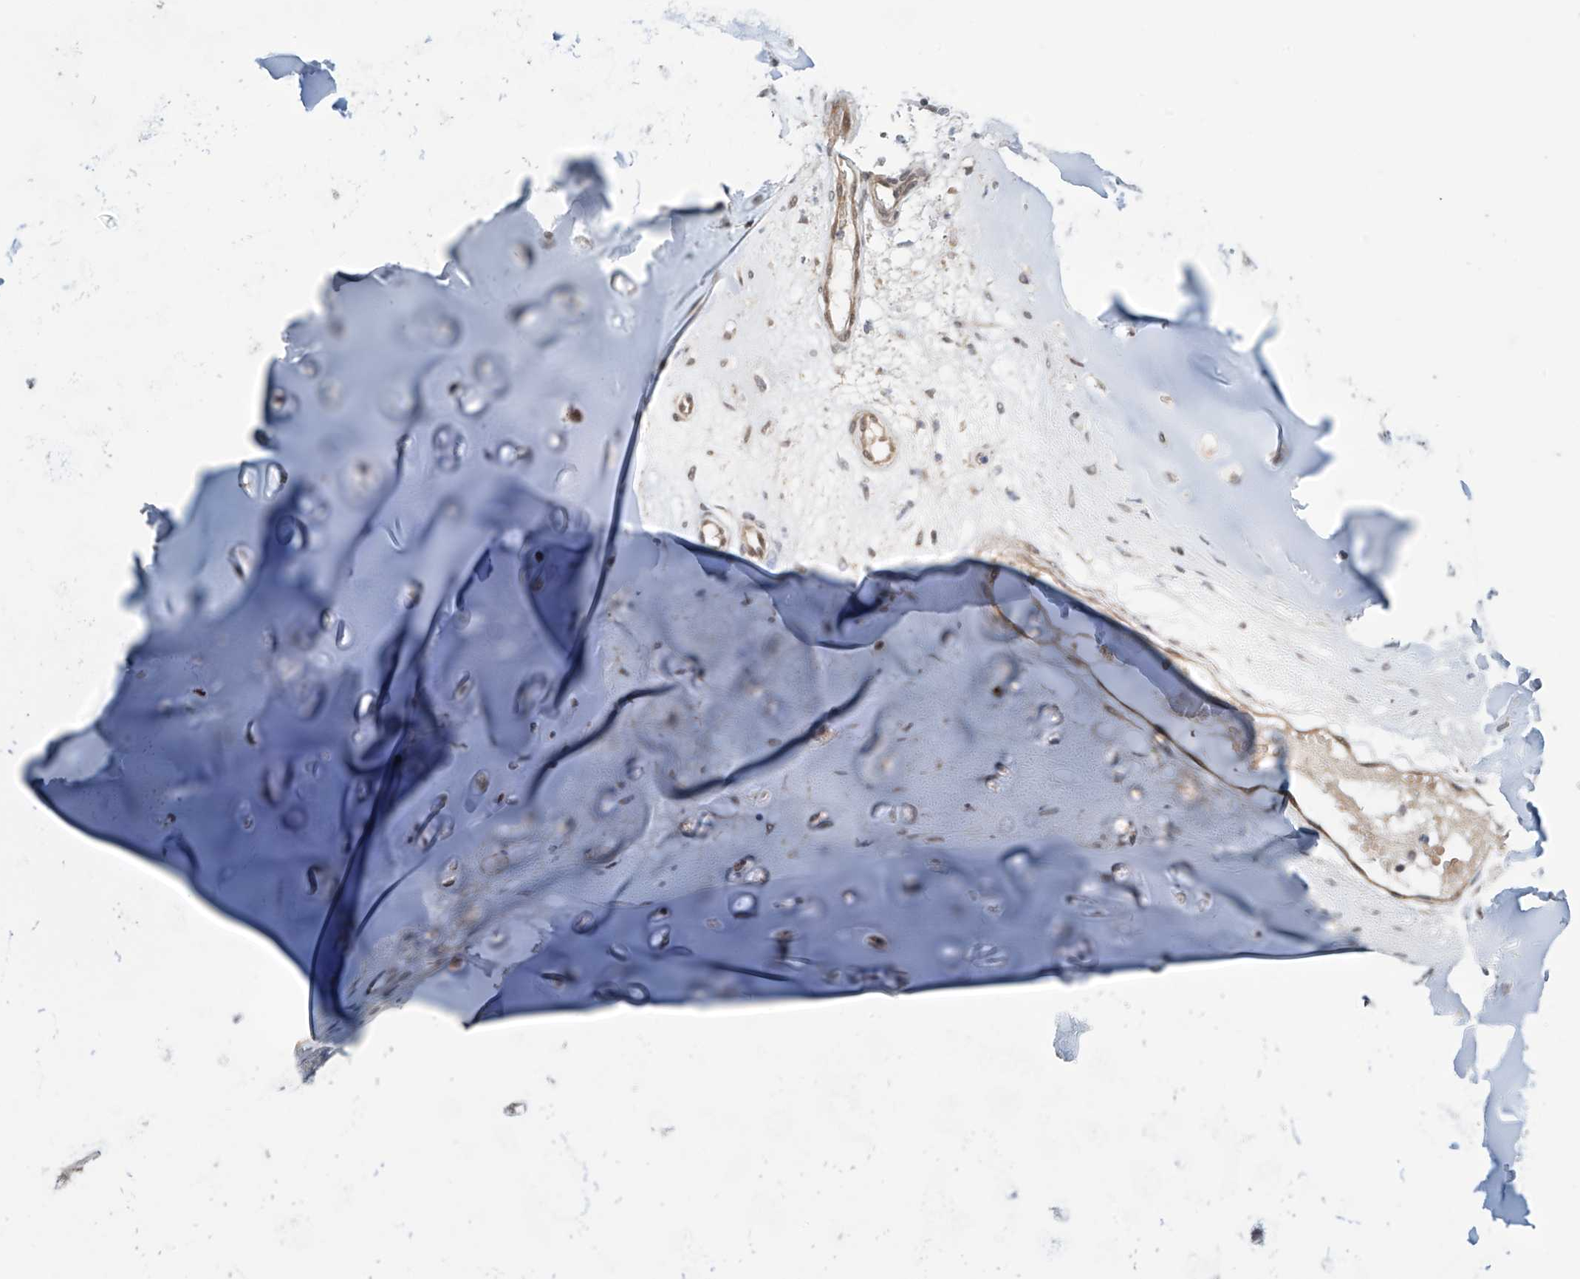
{"staining": {"intensity": "moderate", "quantity": ">75%", "location": "cytoplasmic/membranous,nuclear"}, "tissue": "adipose tissue", "cell_type": "Adipocytes", "image_type": "normal", "snomed": [{"axis": "morphology", "description": "Normal tissue, NOS"}, {"axis": "morphology", "description": "Basal cell carcinoma"}, {"axis": "topography", "description": "Cartilage tissue"}, {"axis": "topography", "description": "Nasopharynx"}, {"axis": "topography", "description": "Oral tissue"}], "caption": "IHC photomicrograph of unremarkable adipose tissue: human adipose tissue stained using immunohistochemistry displays medium levels of moderate protein expression localized specifically in the cytoplasmic/membranous,nuclear of adipocytes, appearing as a cytoplasmic/membranous,nuclear brown color.", "gene": "ABHD13", "patient": {"sex": "female", "age": 77}}